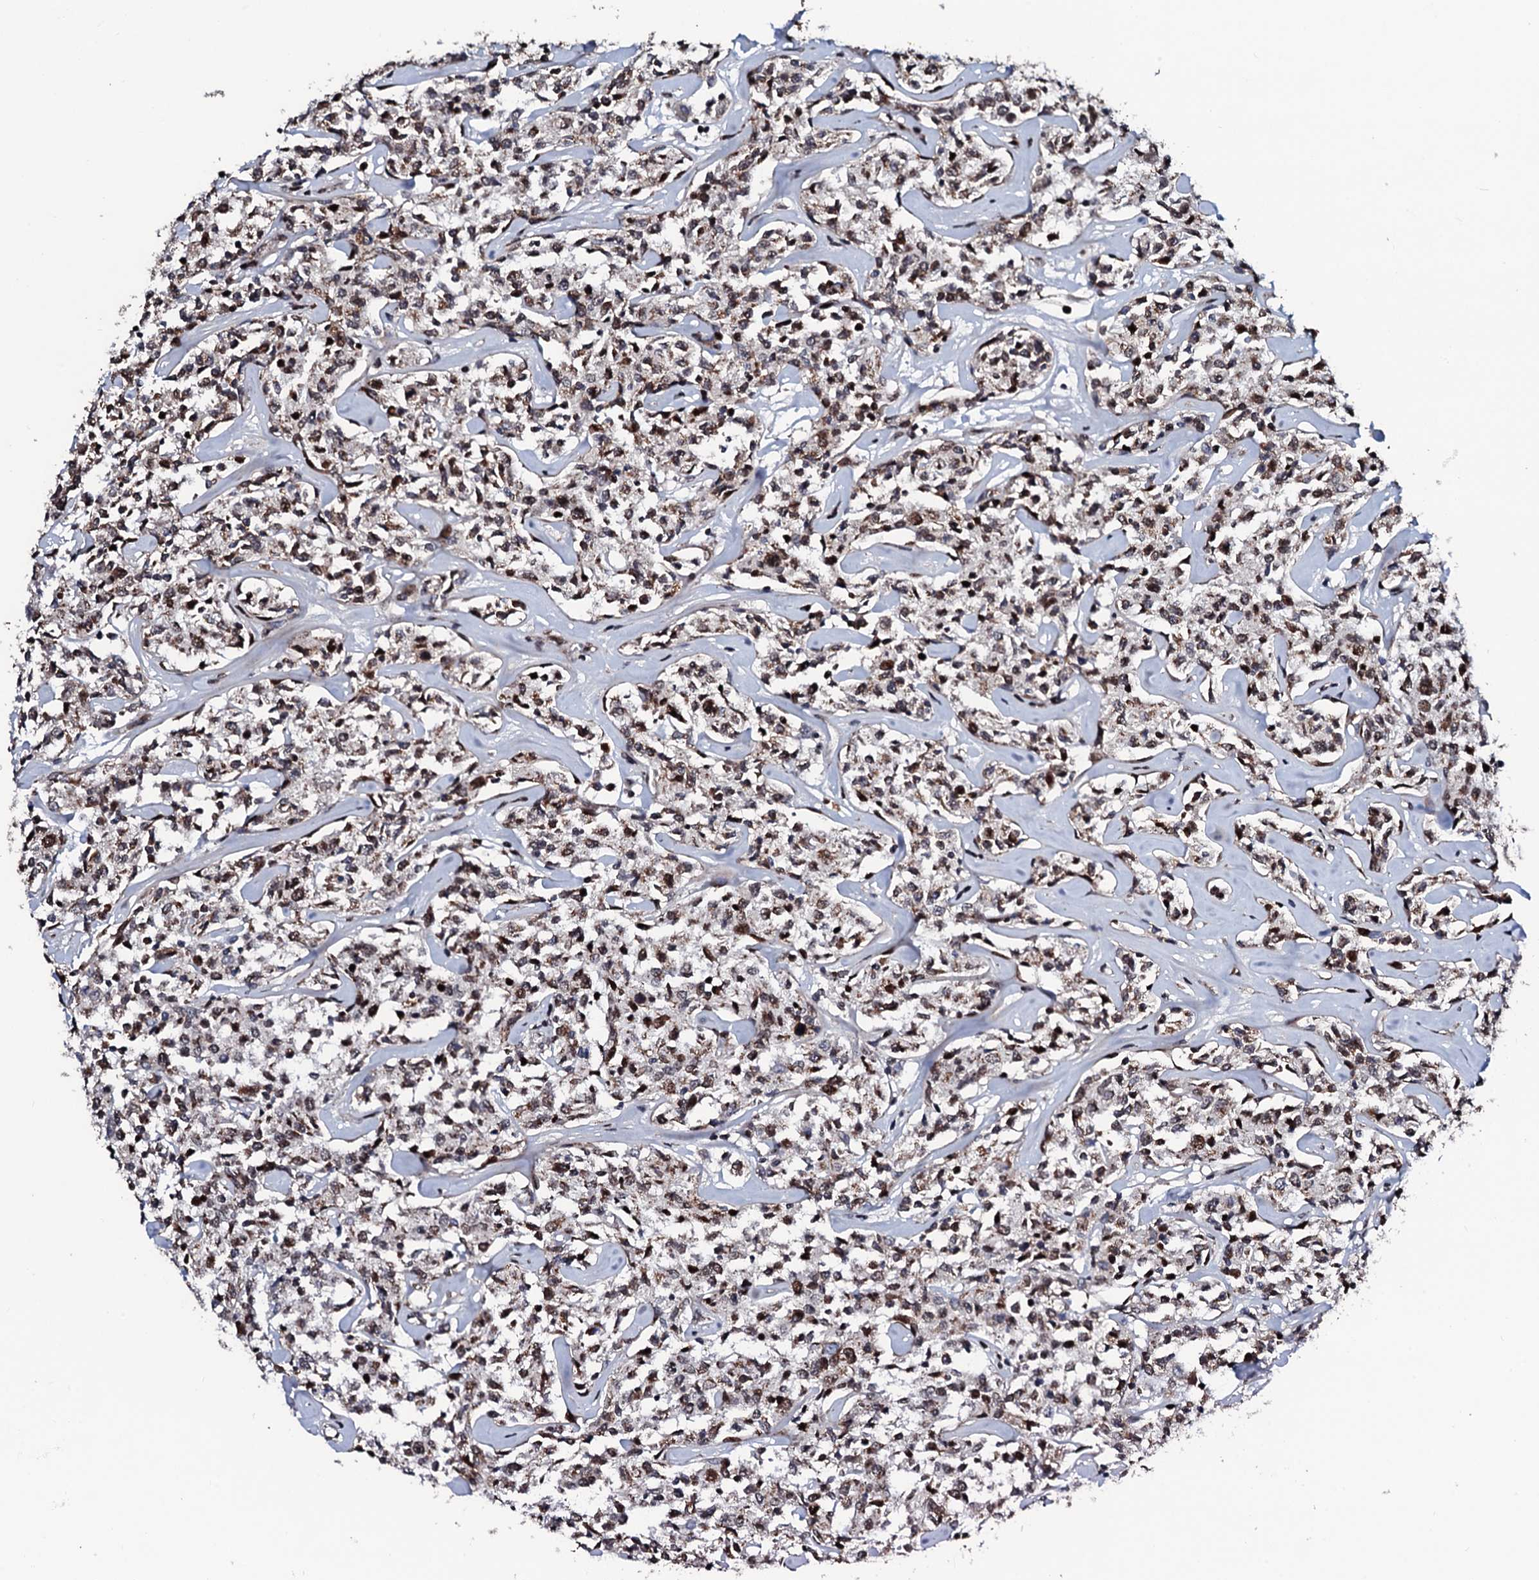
{"staining": {"intensity": "moderate", "quantity": ">75%", "location": "nuclear"}, "tissue": "lymphoma", "cell_type": "Tumor cells", "image_type": "cancer", "snomed": [{"axis": "morphology", "description": "Malignant lymphoma, non-Hodgkin's type, Low grade"}, {"axis": "topography", "description": "Small intestine"}], "caption": "Tumor cells demonstrate medium levels of moderate nuclear expression in about >75% of cells in low-grade malignant lymphoma, non-Hodgkin's type. The staining was performed using DAB, with brown indicating positive protein expression. Nuclei are stained blue with hematoxylin.", "gene": "KIF18A", "patient": {"sex": "female", "age": 59}}